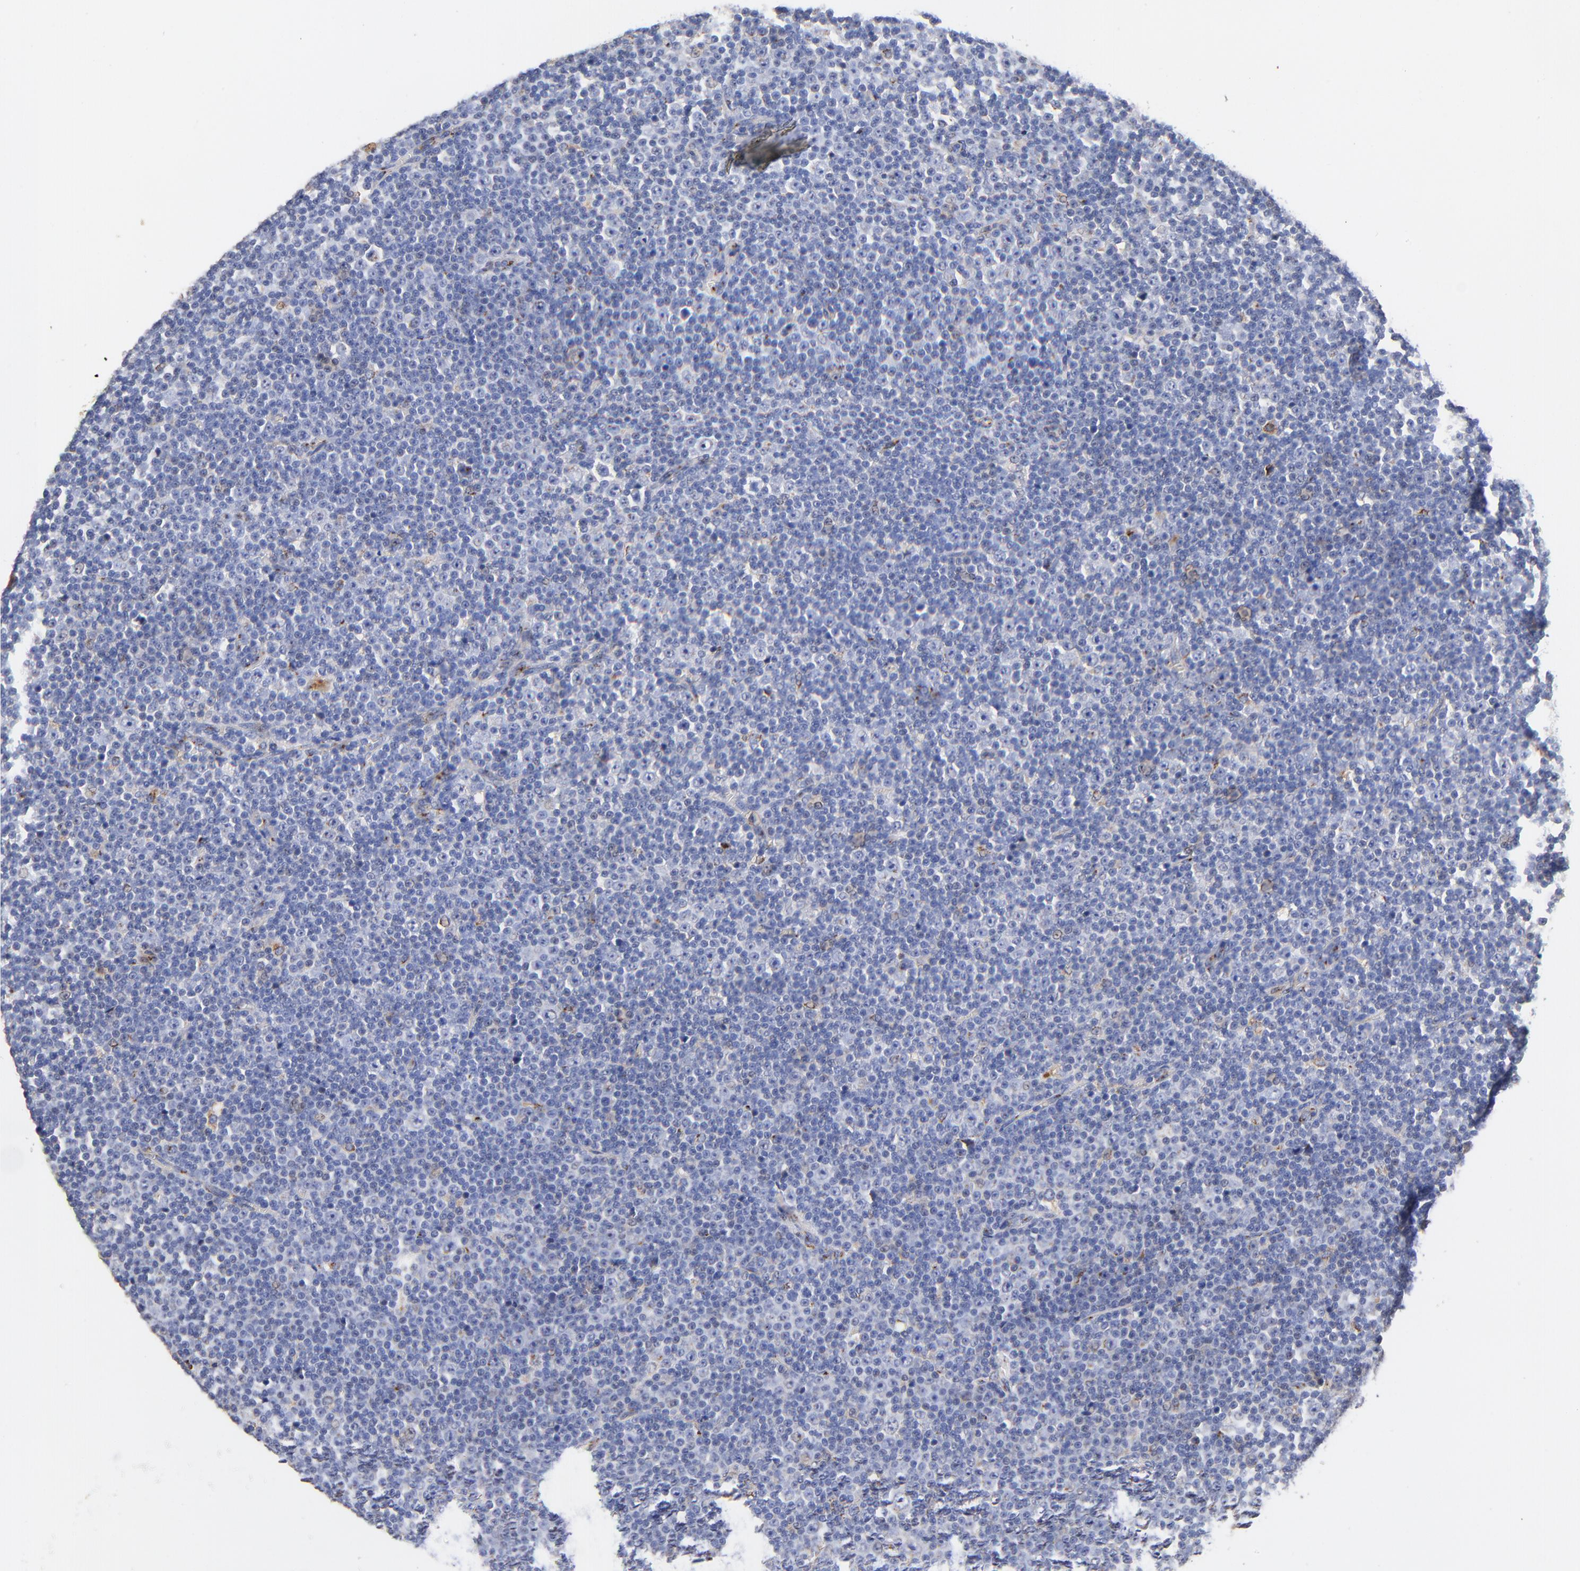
{"staining": {"intensity": "negative", "quantity": "none", "location": "none"}, "tissue": "lymphoma", "cell_type": "Tumor cells", "image_type": "cancer", "snomed": [{"axis": "morphology", "description": "Malignant lymphoma, non-Hodgkin's type, Low grade"}, {"axis": "topography", "description": "Lymph node"}], "caption": "IHC of lymphoma reveals no positivity in tumor cells.", "gene": "FMNL3", "patient": {"sex": "female", "age": 67}}